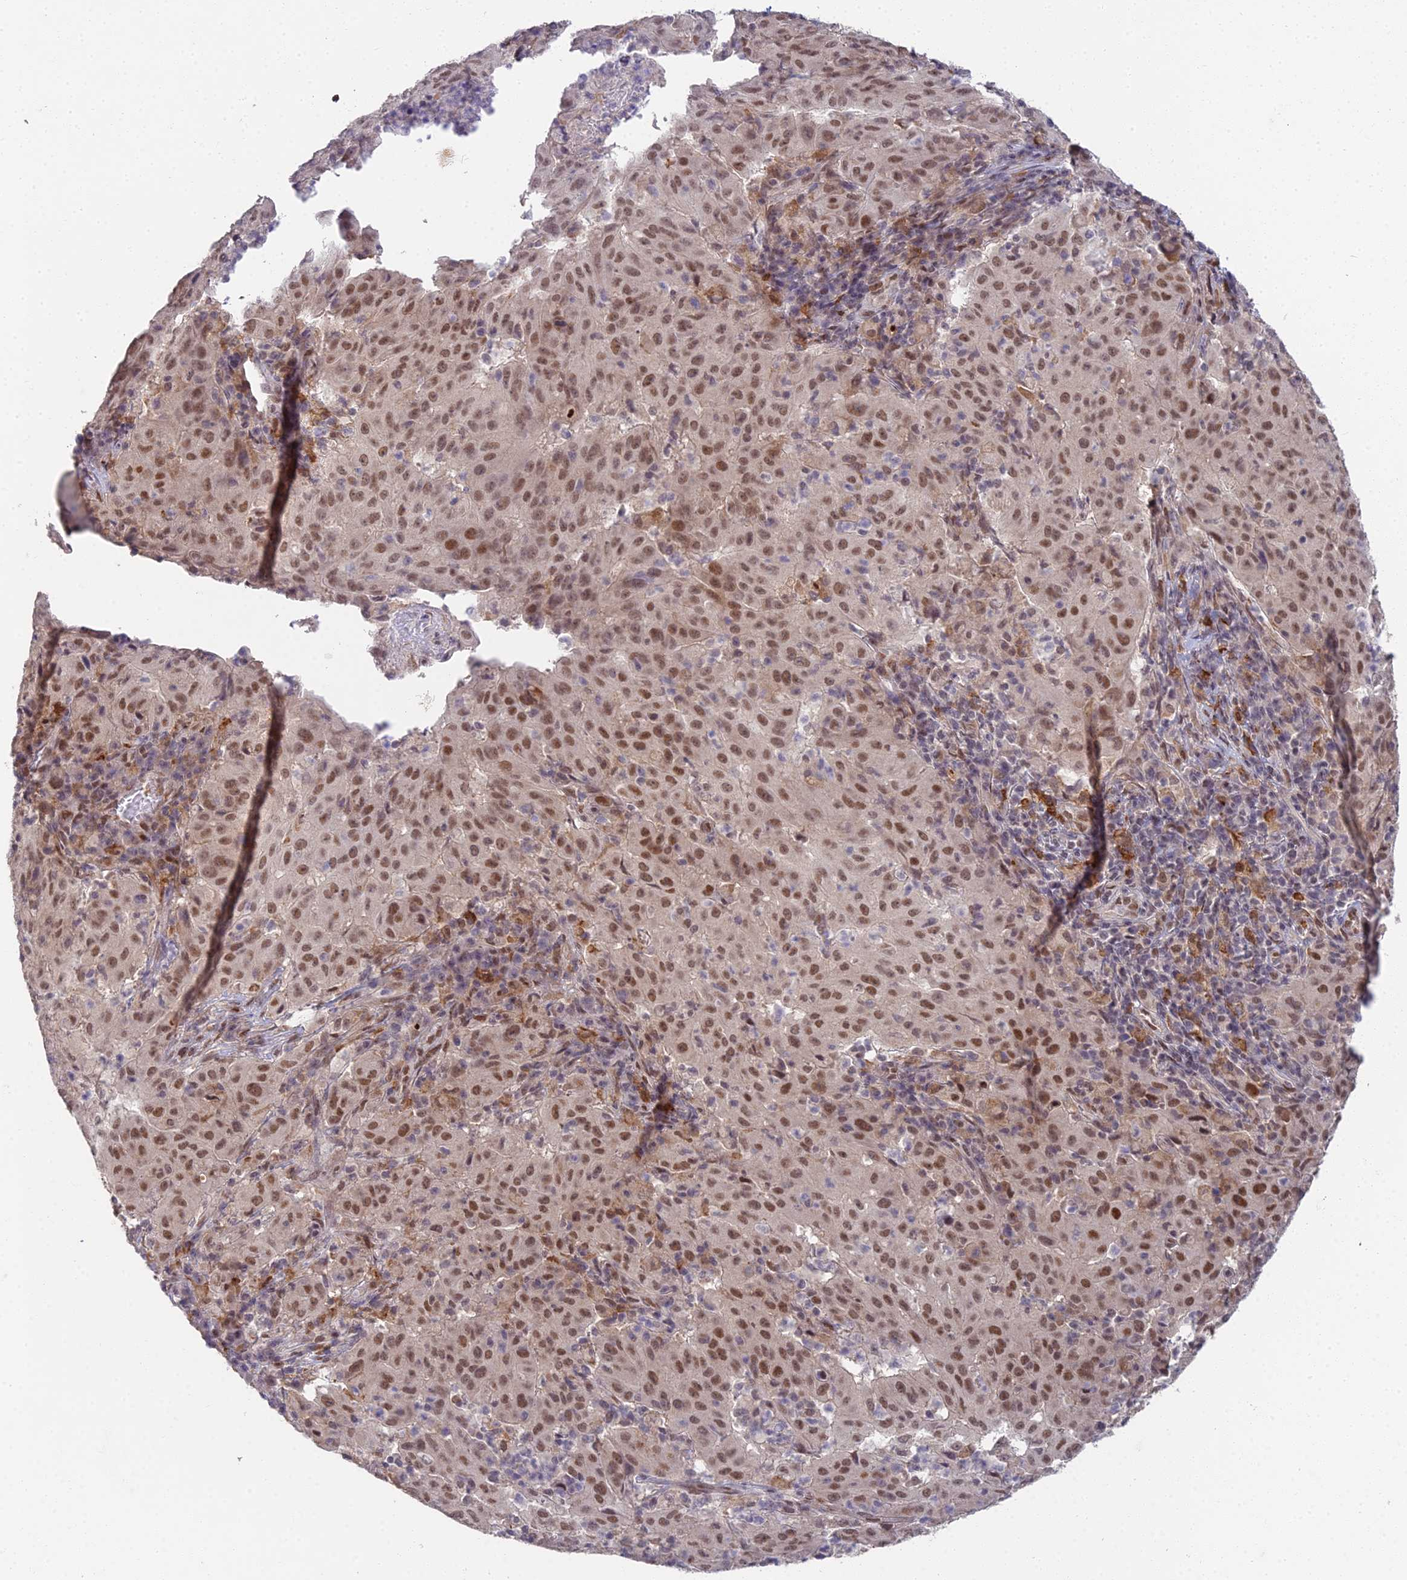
{"staining": {"intensity": "moderate", "quantity": ">75%", "location": "nuclear"}, "tissue": "pancreatic cancer", "cell_type": "Tumor cells", "image_type": "cancer", "snomed": [{"axis": "morphology", "description": "Adenocarcinoma, NOS"}, {"axis": "topography", "description": "Pancreas"}], "caption": "Human pancreatic adenocarcinoma stained with a brown dye shows moderate nuclear positive staining in about >75% of tumor cells.", "gene": "ABHD17A", "patient": {"sex": "male", "age": 63}}